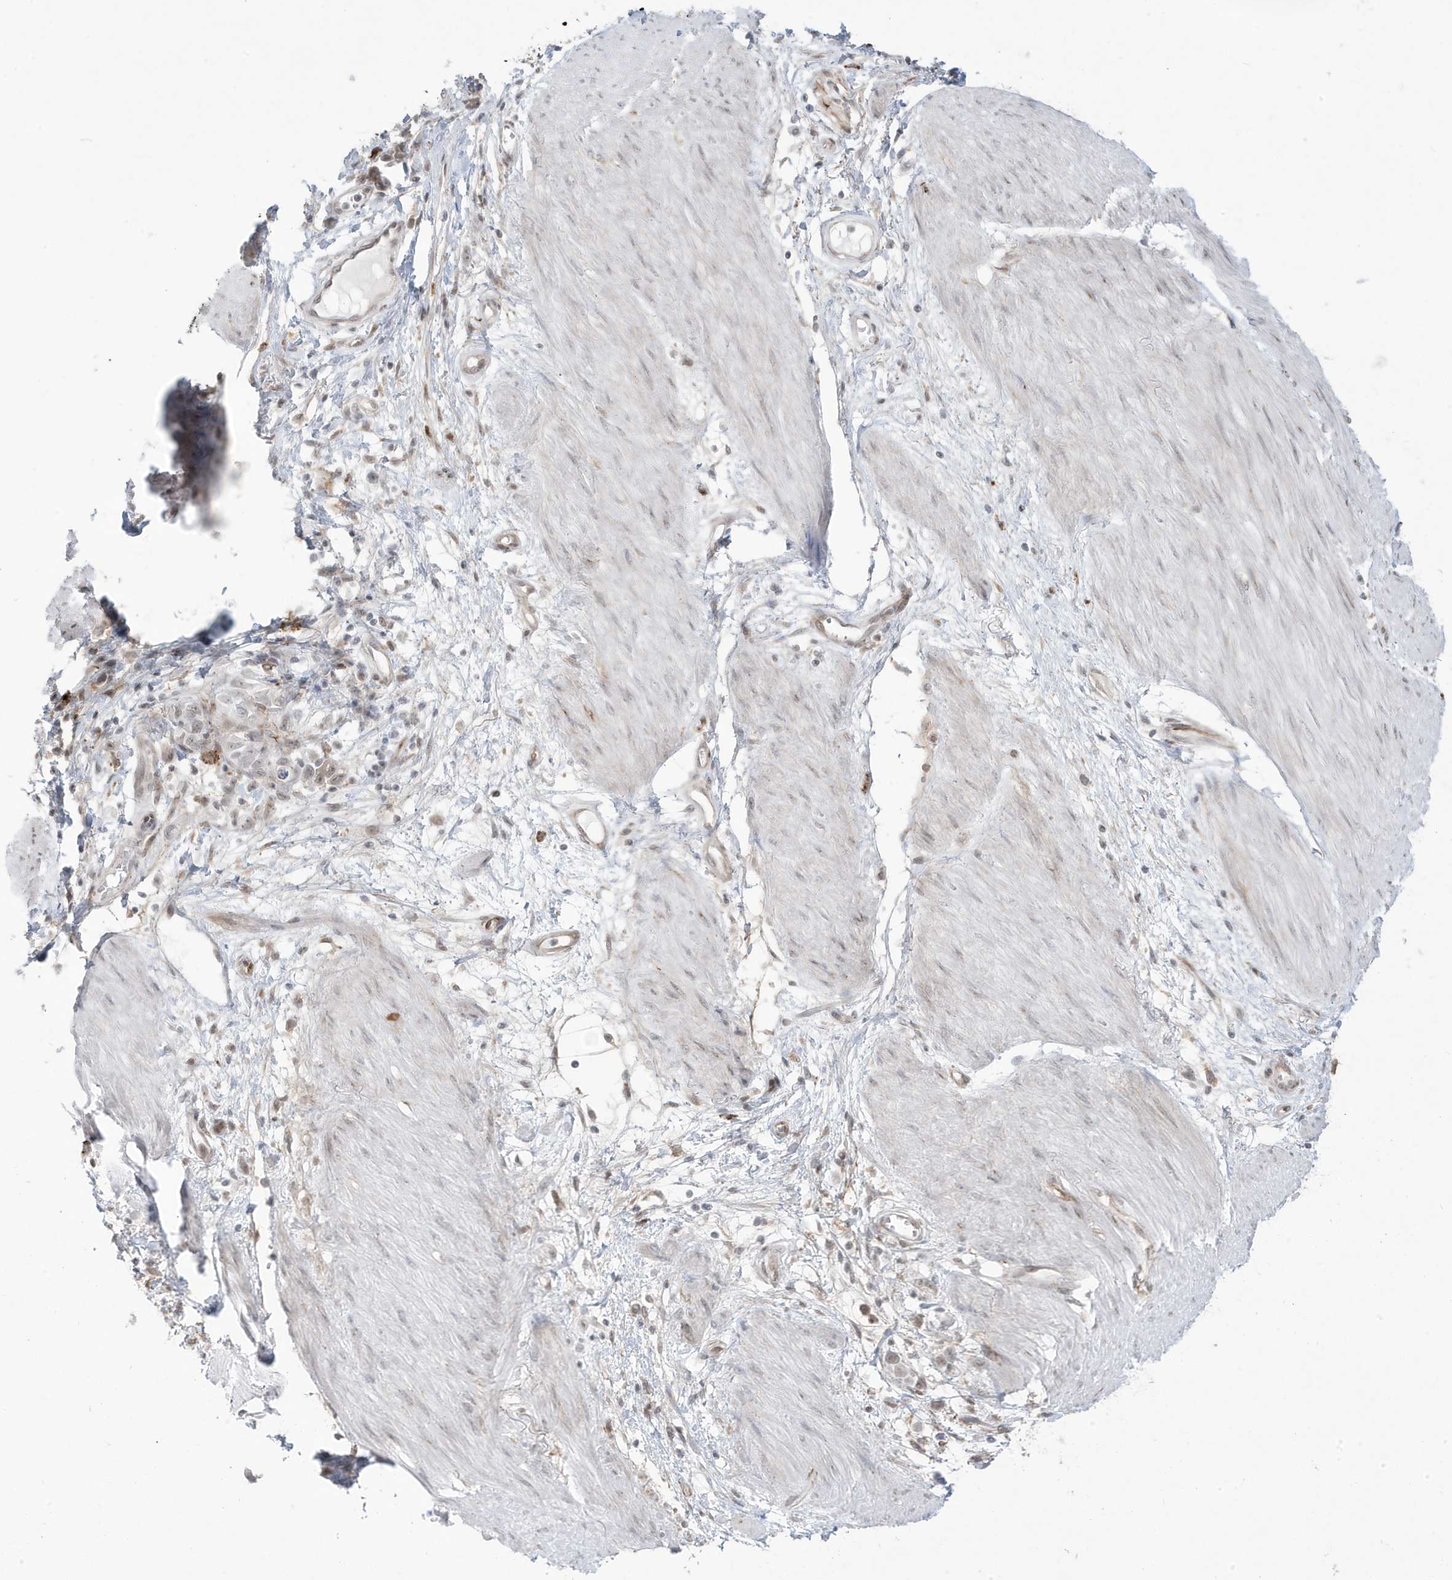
{"staining": {"intensity": "weak", "quantity": "<25%", "location": "nuclear"}, "tissue": "stomach cancer", "cell_type": "Tumor cells", "image_type": "cancer", "snomed": [{"axis": "morphology", "description": "Adenocarcinoma, NOS"}, {"axis": "topography", "description": "Stomach"}], "caption": "DAB (3,3'-diaminobenzidine) immunohistochemical staining of stomach cancer shows no significant positivity in tumor cells.", "gene": "ADAMTSL3", "patient": {"sex": "female", "age": 76}}